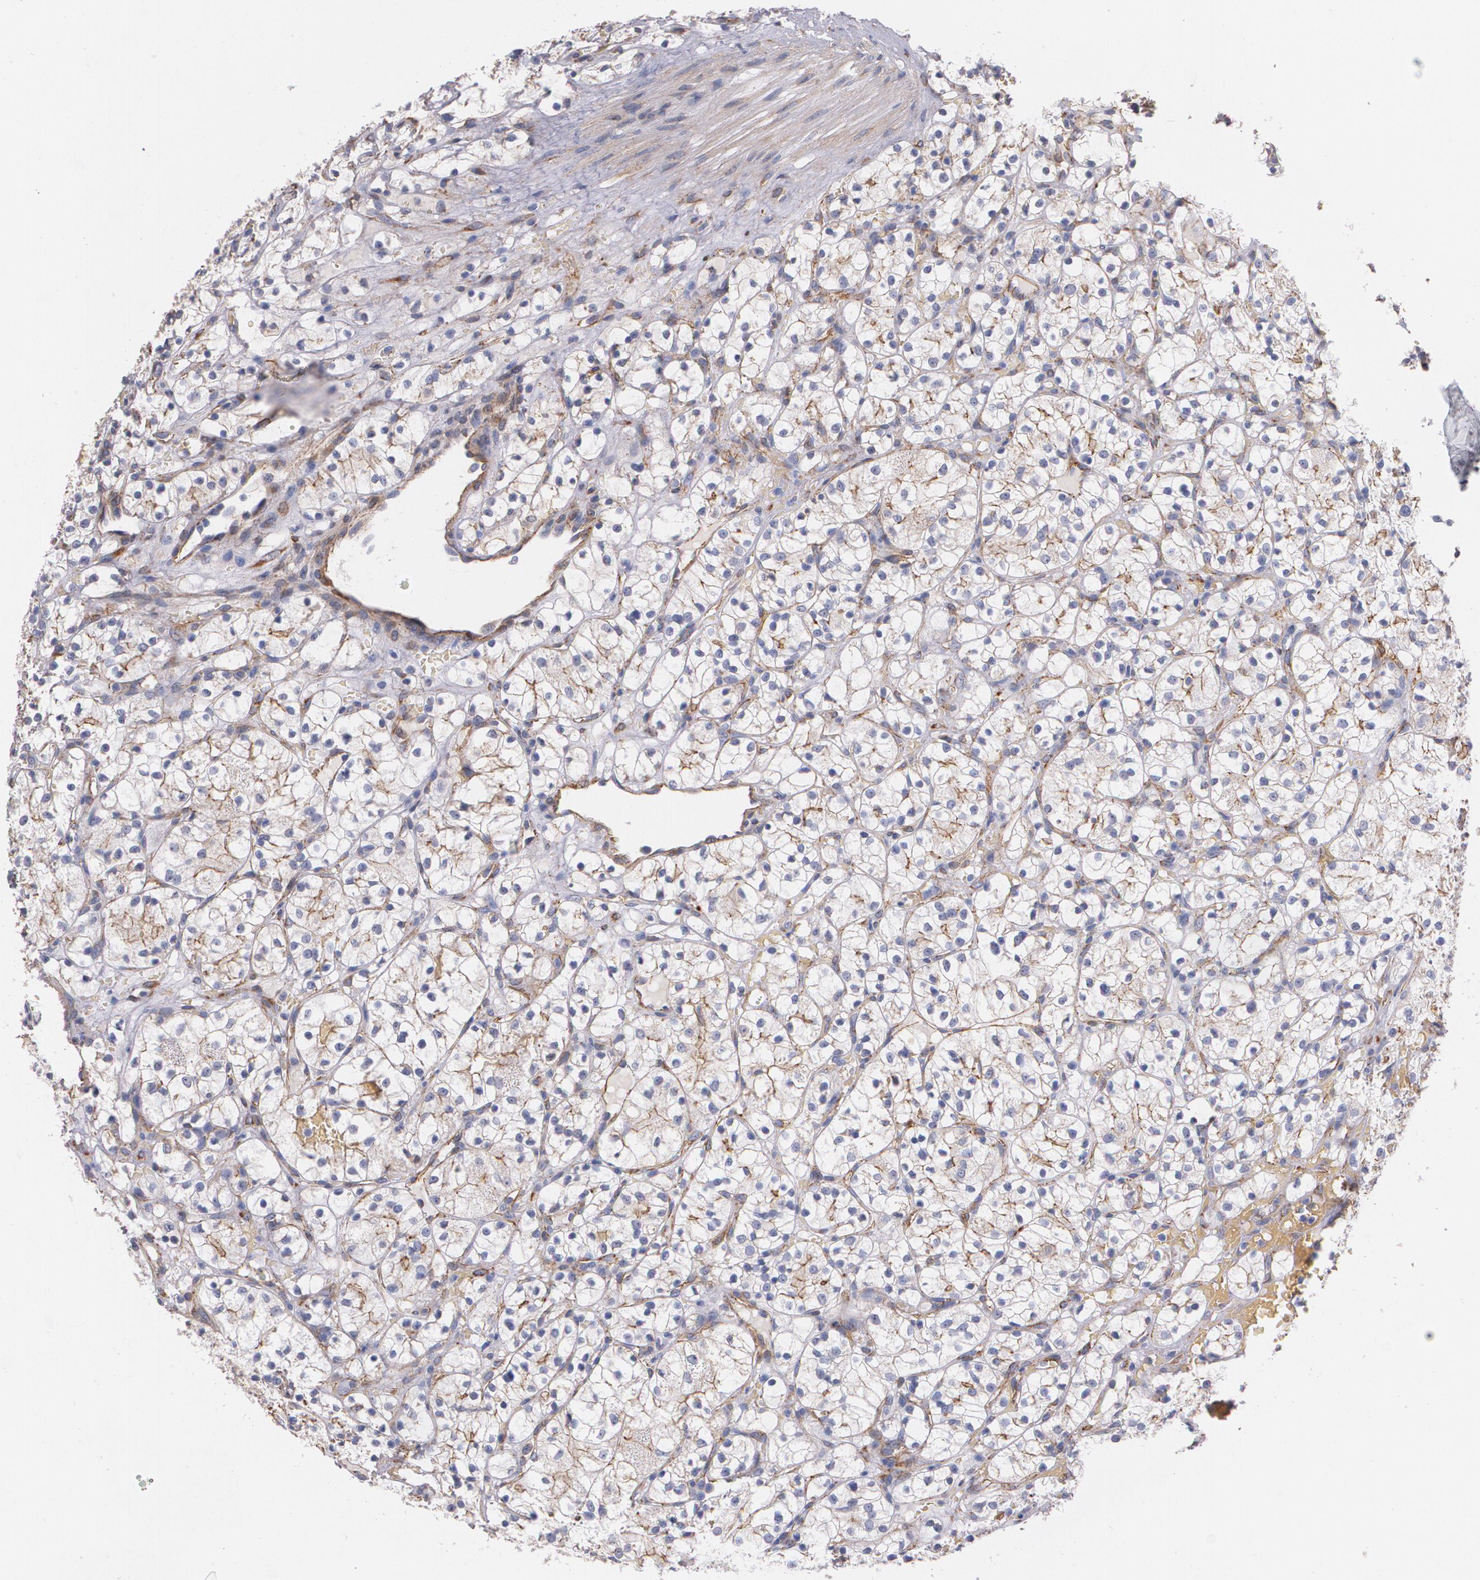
{"staining": {"intensity": "weak", "quantity": ">75%", "location": "cytoplasmic/membranous"}, "tissue": "renal cancer", "cell_type": "Tumor cells", "image_type": "cancer", "snomed": [{"axis": "morphology", "description": "Adenocarcinoma, NOS"}, {"axis": "topography", "description": "Kidney"}], "caption": "Protein expression analysis of human adenocarcinoma (renal) reveals weak cytoplasmic/membranous expression in about >75% of tumor cells.", "gene": "TJP1", "patient": {"sex": "female", "age": 60}}